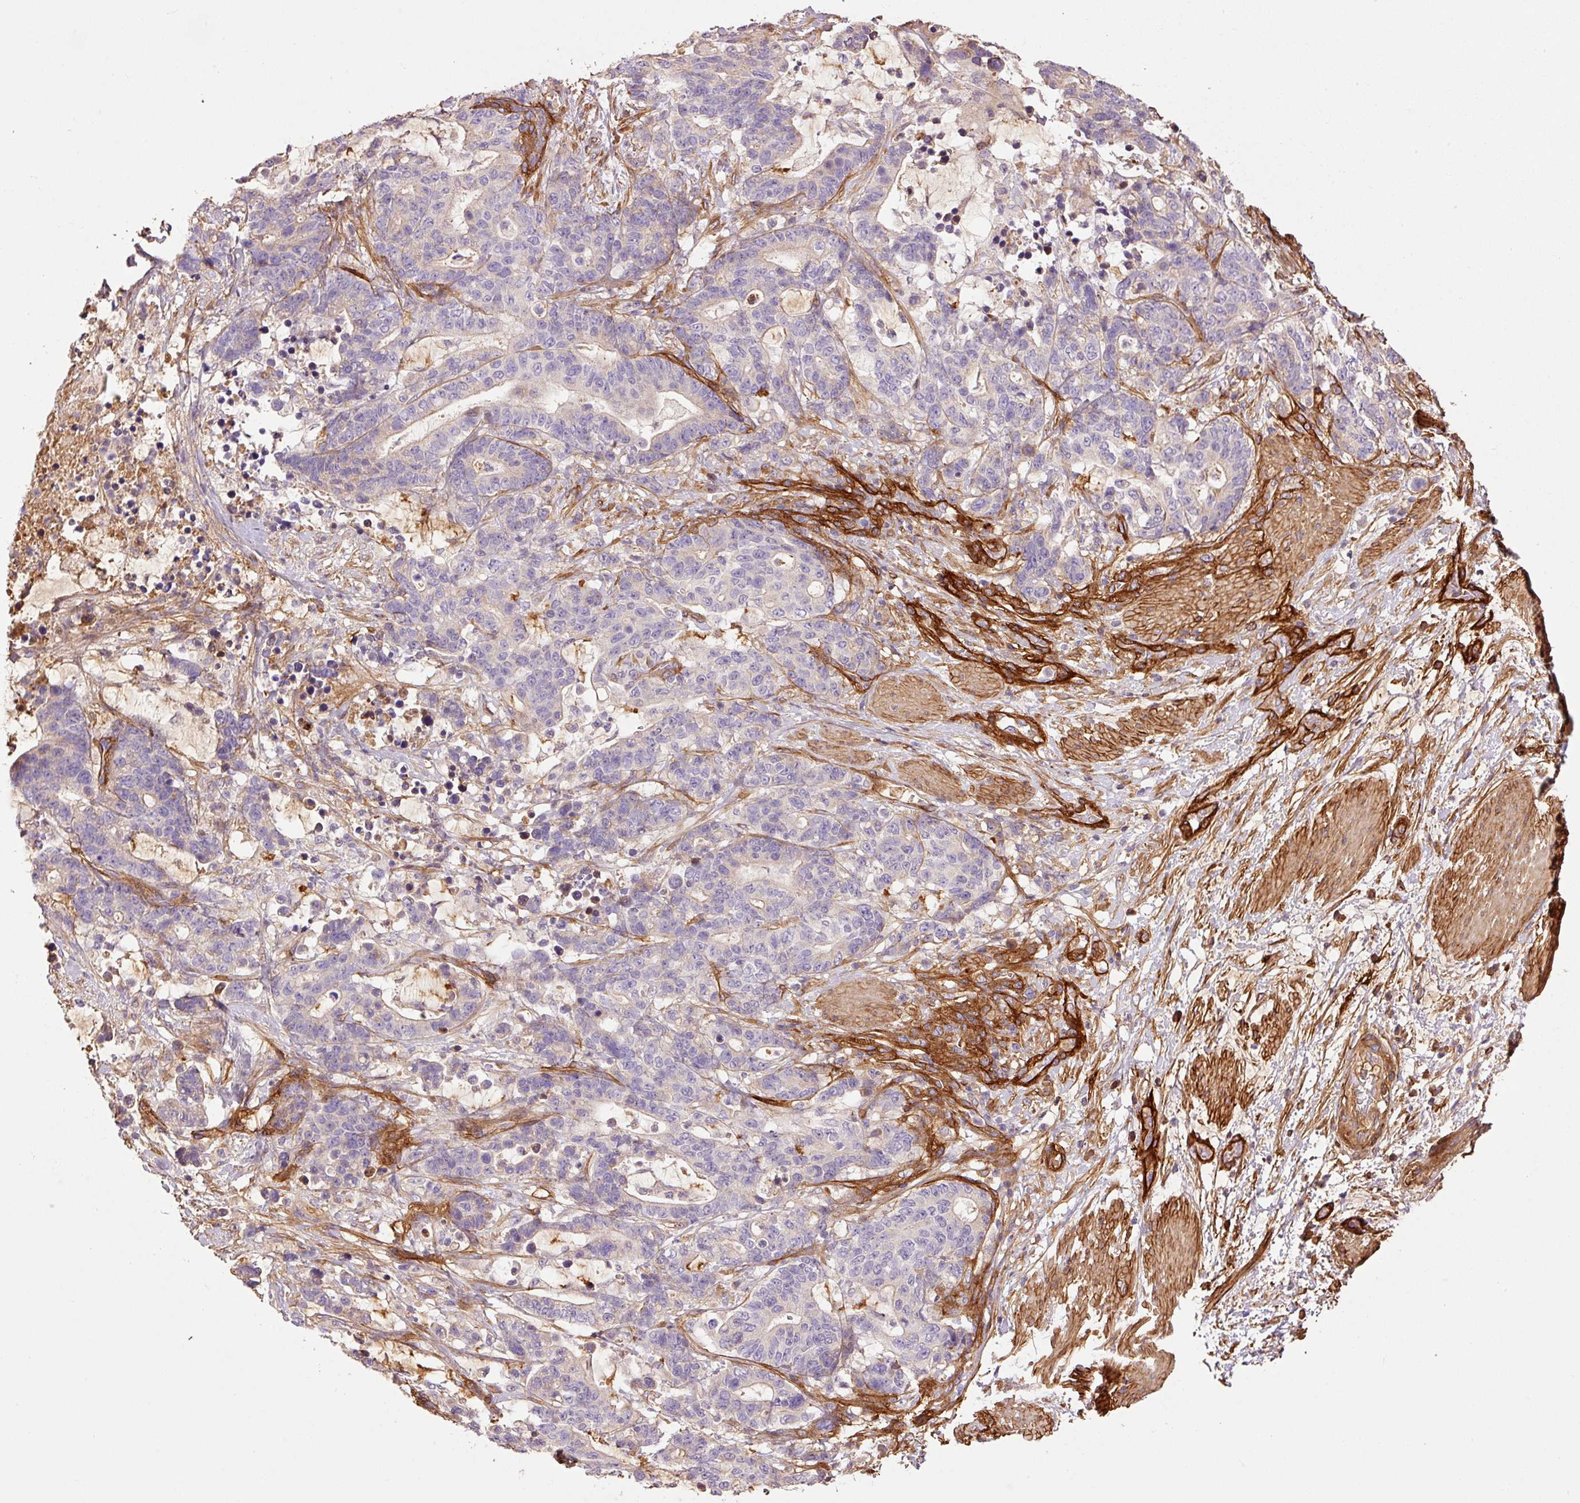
{"staining": {"intensity": "negative", "quantity": "none", "location": "none"}, "tissue": "stomach cancer", "cell_type": "Tumor cells", "image_type": "cancer", "snomed": [{"axis": "morphology", "description": "Normal tissue, NOS"}, {"axis": "morphology", "description": "Adenocarcinoma, NOS"}, {"axis": "topography", "description": "Stomach"}], "caption": "Tumor cells show no significant protein staining in stomach adenocarcinoma. Nuclei are stained in blue.", "gene": "NID2", "patient": {"sex": "female", "age": 64}}